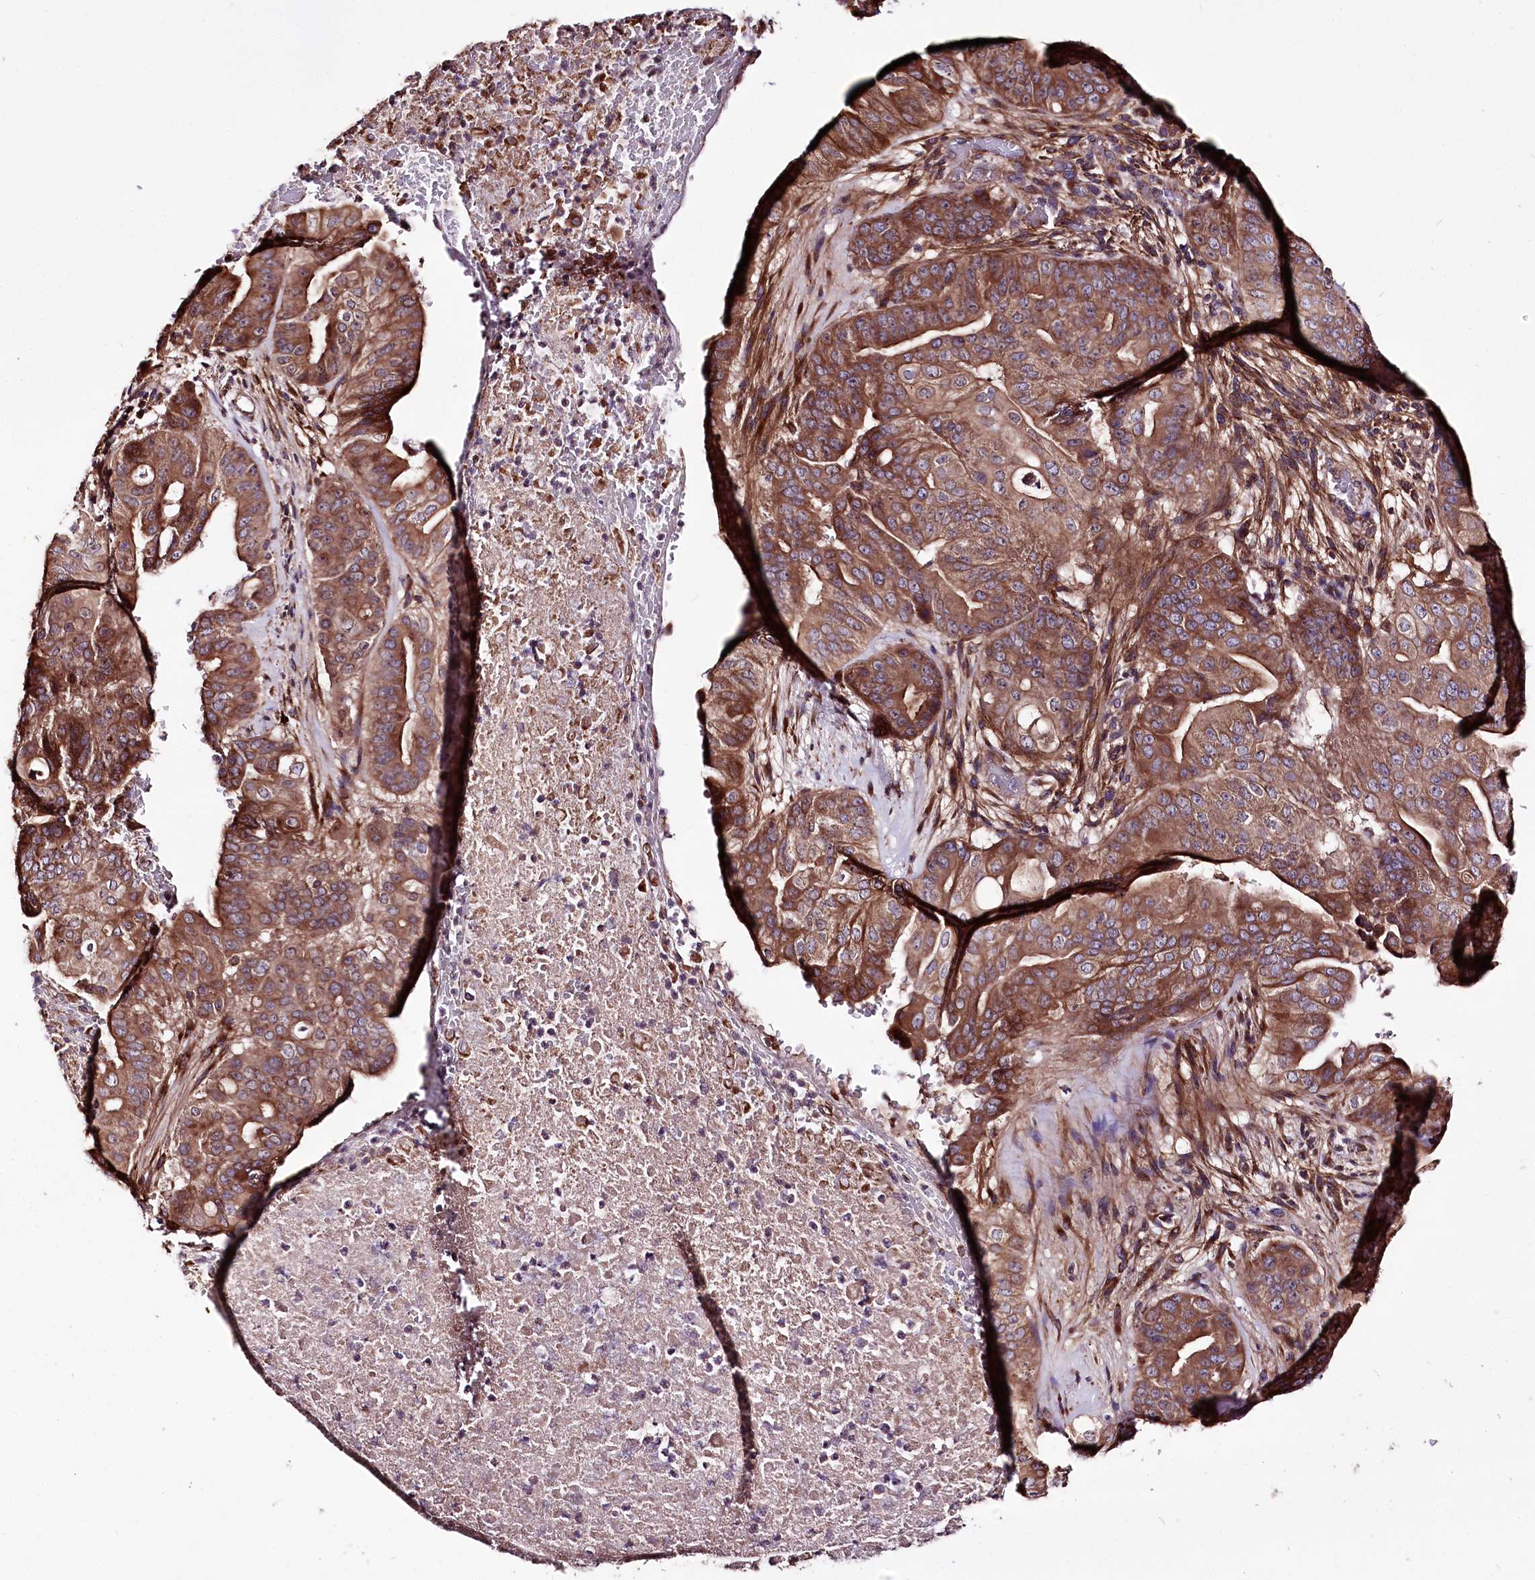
{"staining": {"intensity": "moderate", "quantity": ">75%", "location": "cytoplasmic/membranous"}, "tissue": "pancreatic cancer", "cell_type": "Tumor cells", "image_type": "cancer", "snomed": [{"axis": "morphology", "description": "Adenocarcinoma, NOS"}, {"axis": "topography", "description": "Pancreas"}], "caption": "Adenocarcinoma (pancreatic) stained for a protein (brown) reveals moderate cytoplasmic/membranous positive positivity in about >75% of tumor cells.", "gene": "WWC1", "patient": {"sex": "female", "age": 77}}